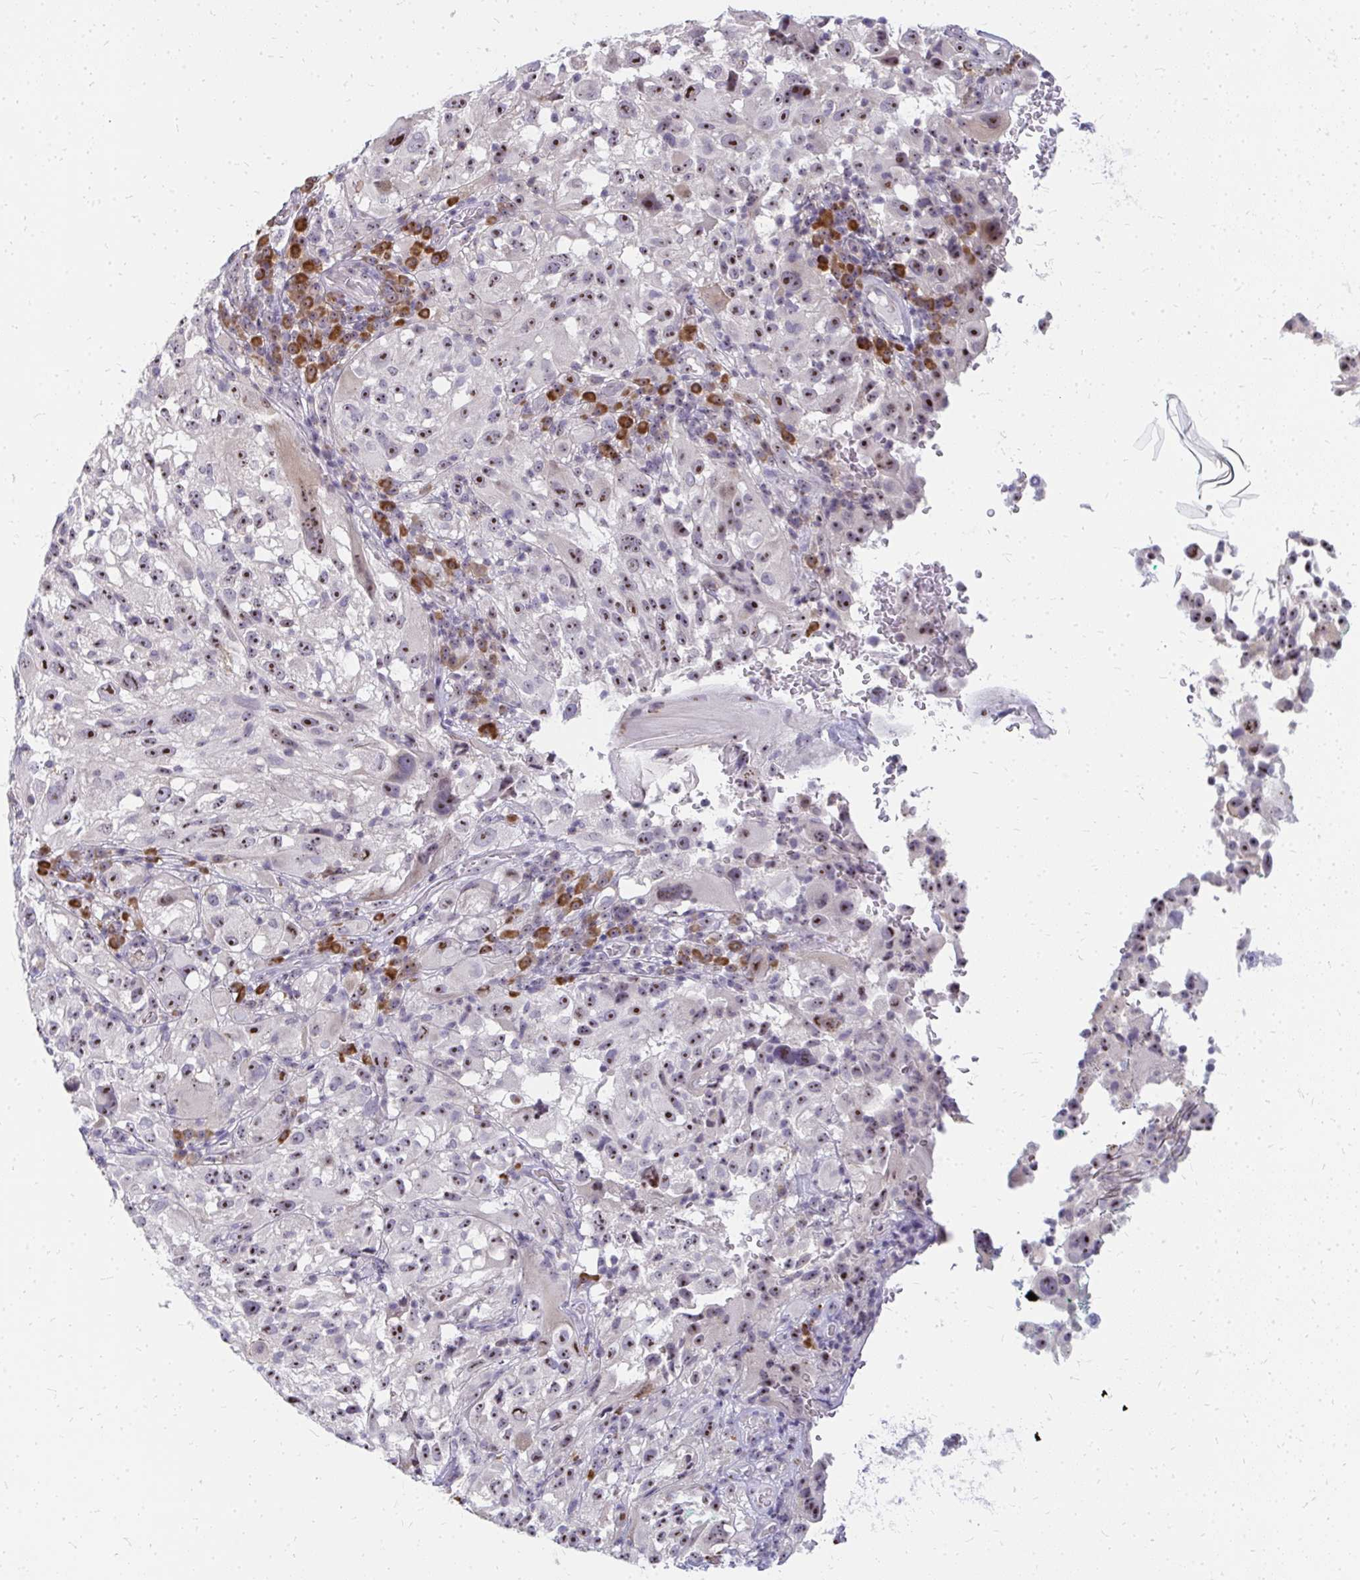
{"staining": {"intensity": "weak", "quantity": ">75%", "location": "nuclear"}, "tissue": "melanoma", "cell_type": "Tumor cells", "image_type": "cancer", "snomed": [{"axis": "morphology", "description": "Malignant melanoma, NOS"}, {"axis": "topography", "description": "Skin"}], "caption": "Protein expression analysis of human malignant melanoma reveals weak nuclear staining in approximately >75% of tumor cells. (Stains: DAB in brown, nuclei in blue, Microscopy: brightfield microscopy at high magnification).", "gene": "FAM9A", "patient": {"sex": "female", "age": 71}}